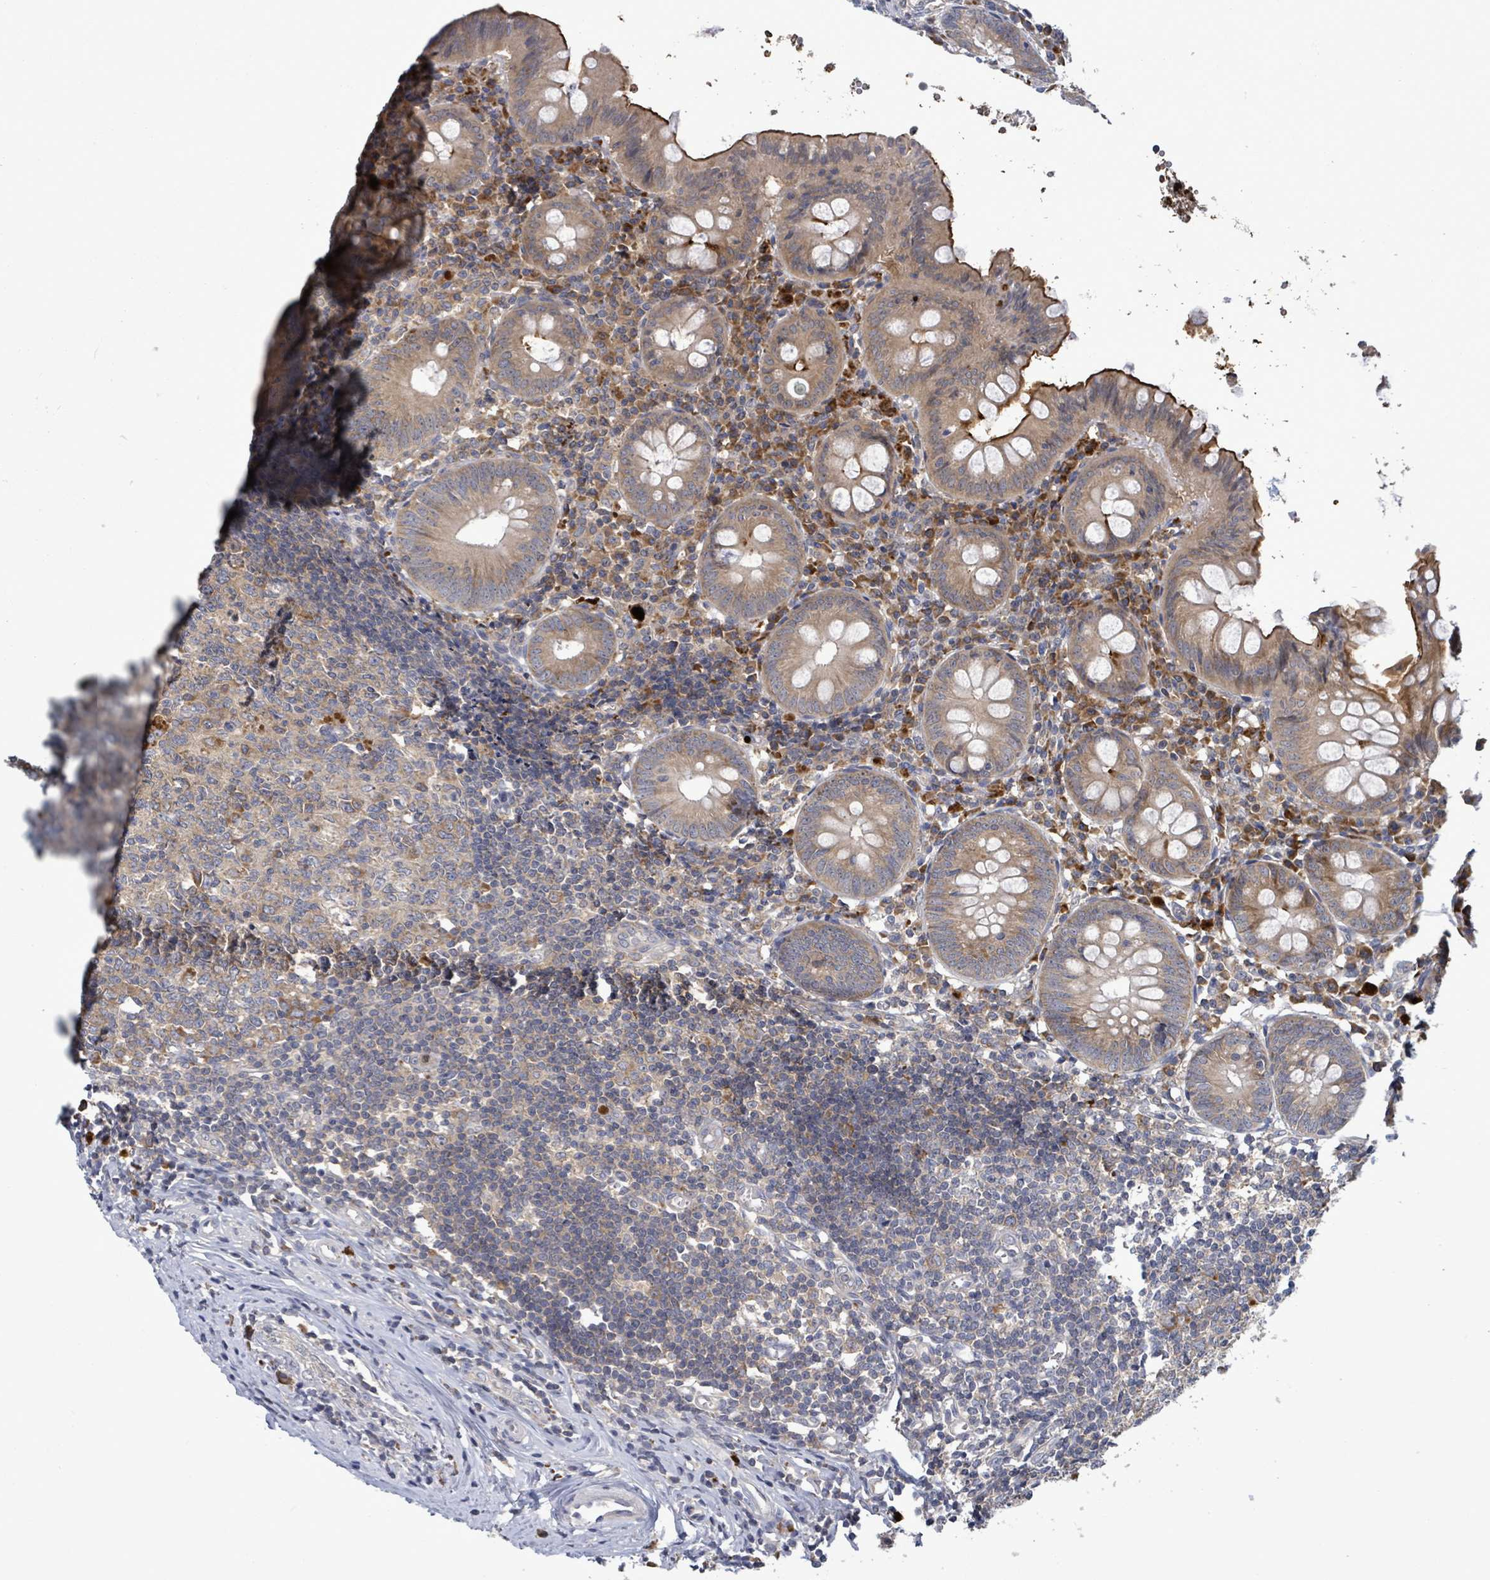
{"staining": {"intensity": "moderate", "quantity": "25%-75%", "location": "cytoplasmic/membranous"}, "tissue": "appendix", "cell_type": "Glandular cells", "image_type": "normal", "snomed": [{"axis": "morphology", "description": "Normal tissue, NOS"}, {"axis": "topography", "description": "Appendix"}], "caption": "Immunohistochemical staining of benign appendix exhibits 25%-75% levels of moderate cytoplasmic/membranous protein staining in about 25%-75% of glandular cells.", "gene": "SERPINE3", "patient": {"sex": "female", "age": 54}}